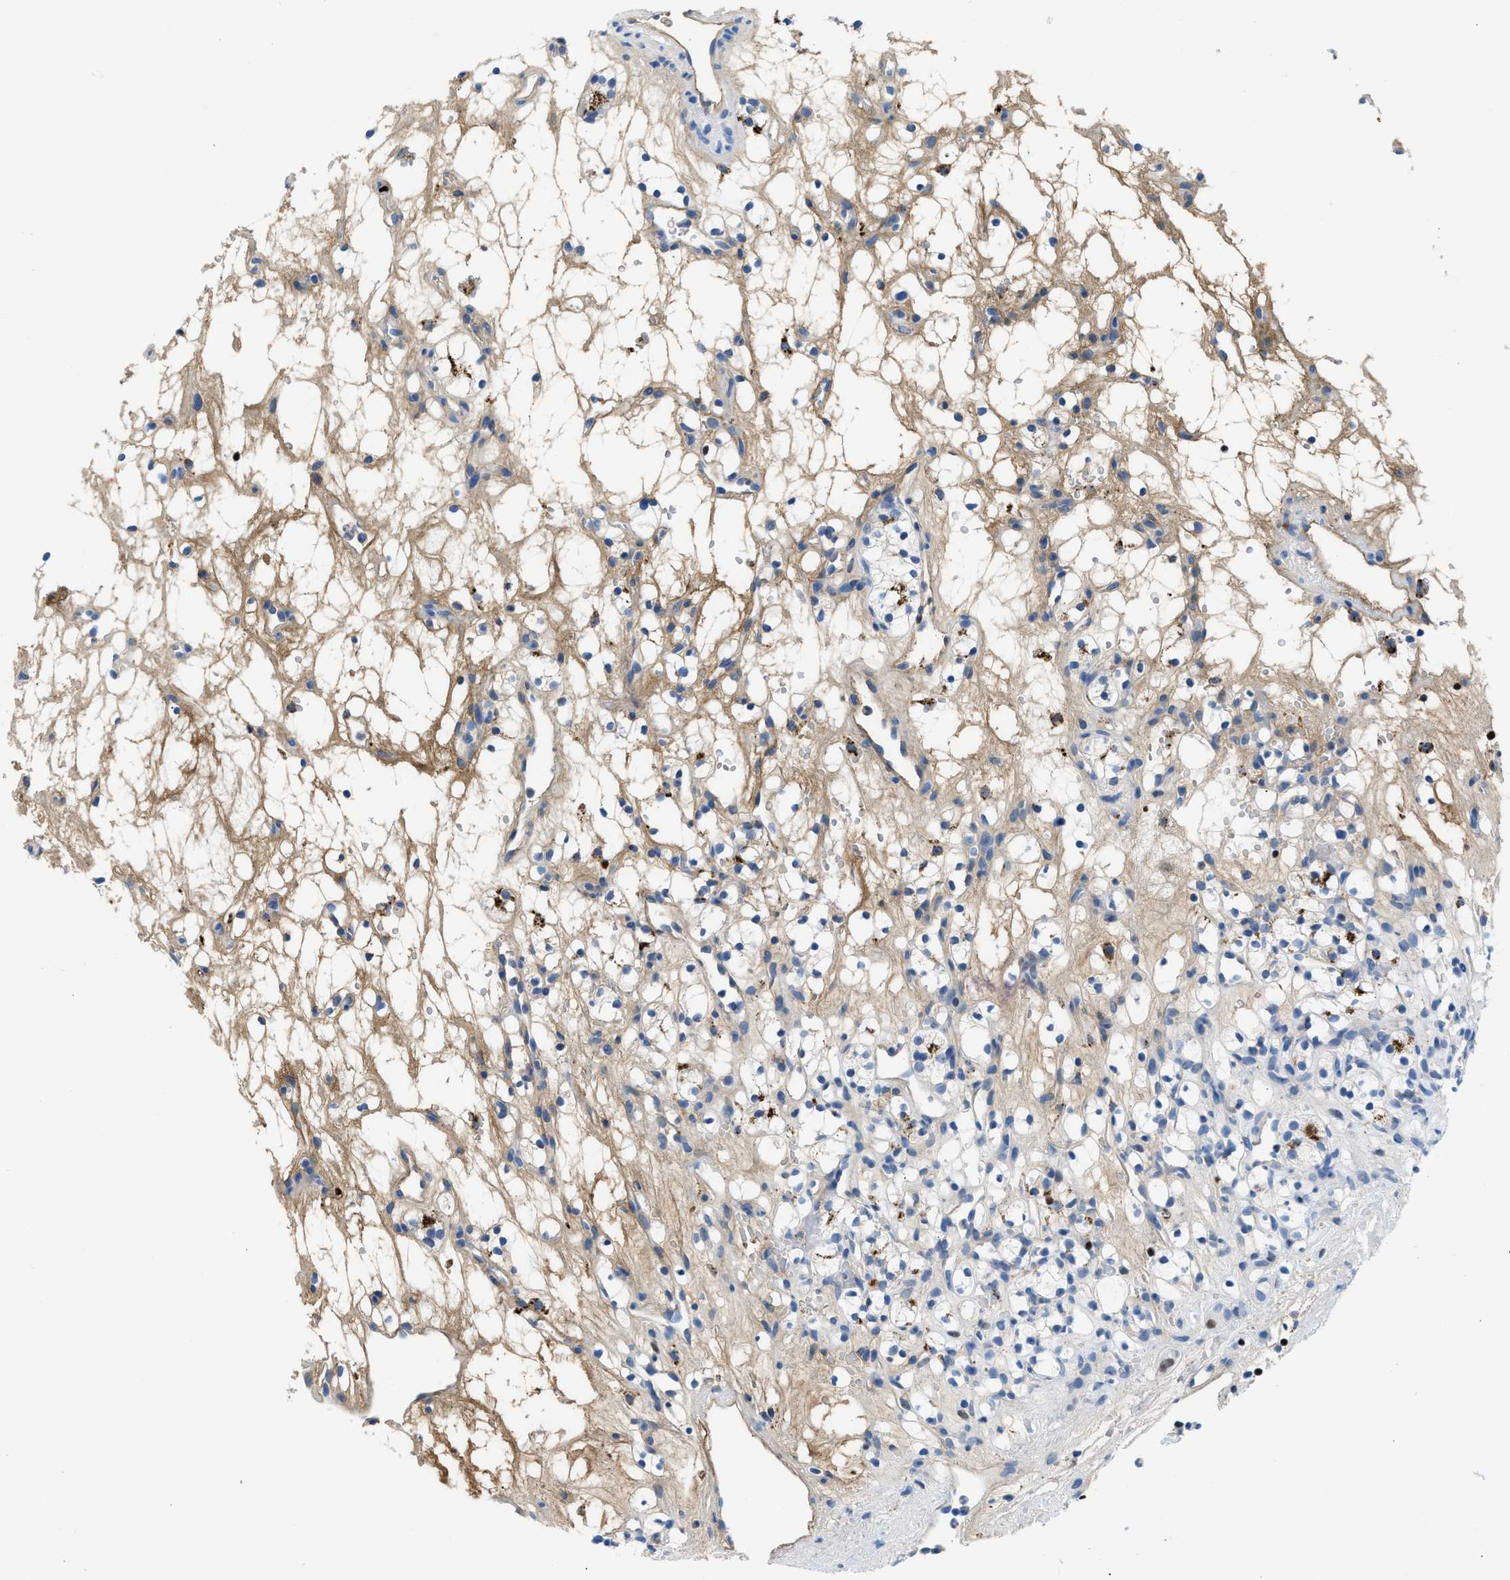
{"staining": {"intensity": "weak", "quantity": "25%-75%", "location": "cytoplasmic/membranous"}, "tissue": "renal cancer", "cell_type": "Tumor cells", "image_type": "cancer", "snomed": [{"axis": "morphology", "description": "Adenocarcinoma, NOS"}, {"axis": "topography", "description": "Kidney"}], "caption": "About 25%-75% of tumor cells in human renal cancer (adenocarcinoma) display weak cytoplasmic/membranous protein staining as visualized by brown immunohistochemical staining.", "gene": "LEF1", "patient": {"sex": "female", "age": 60}}